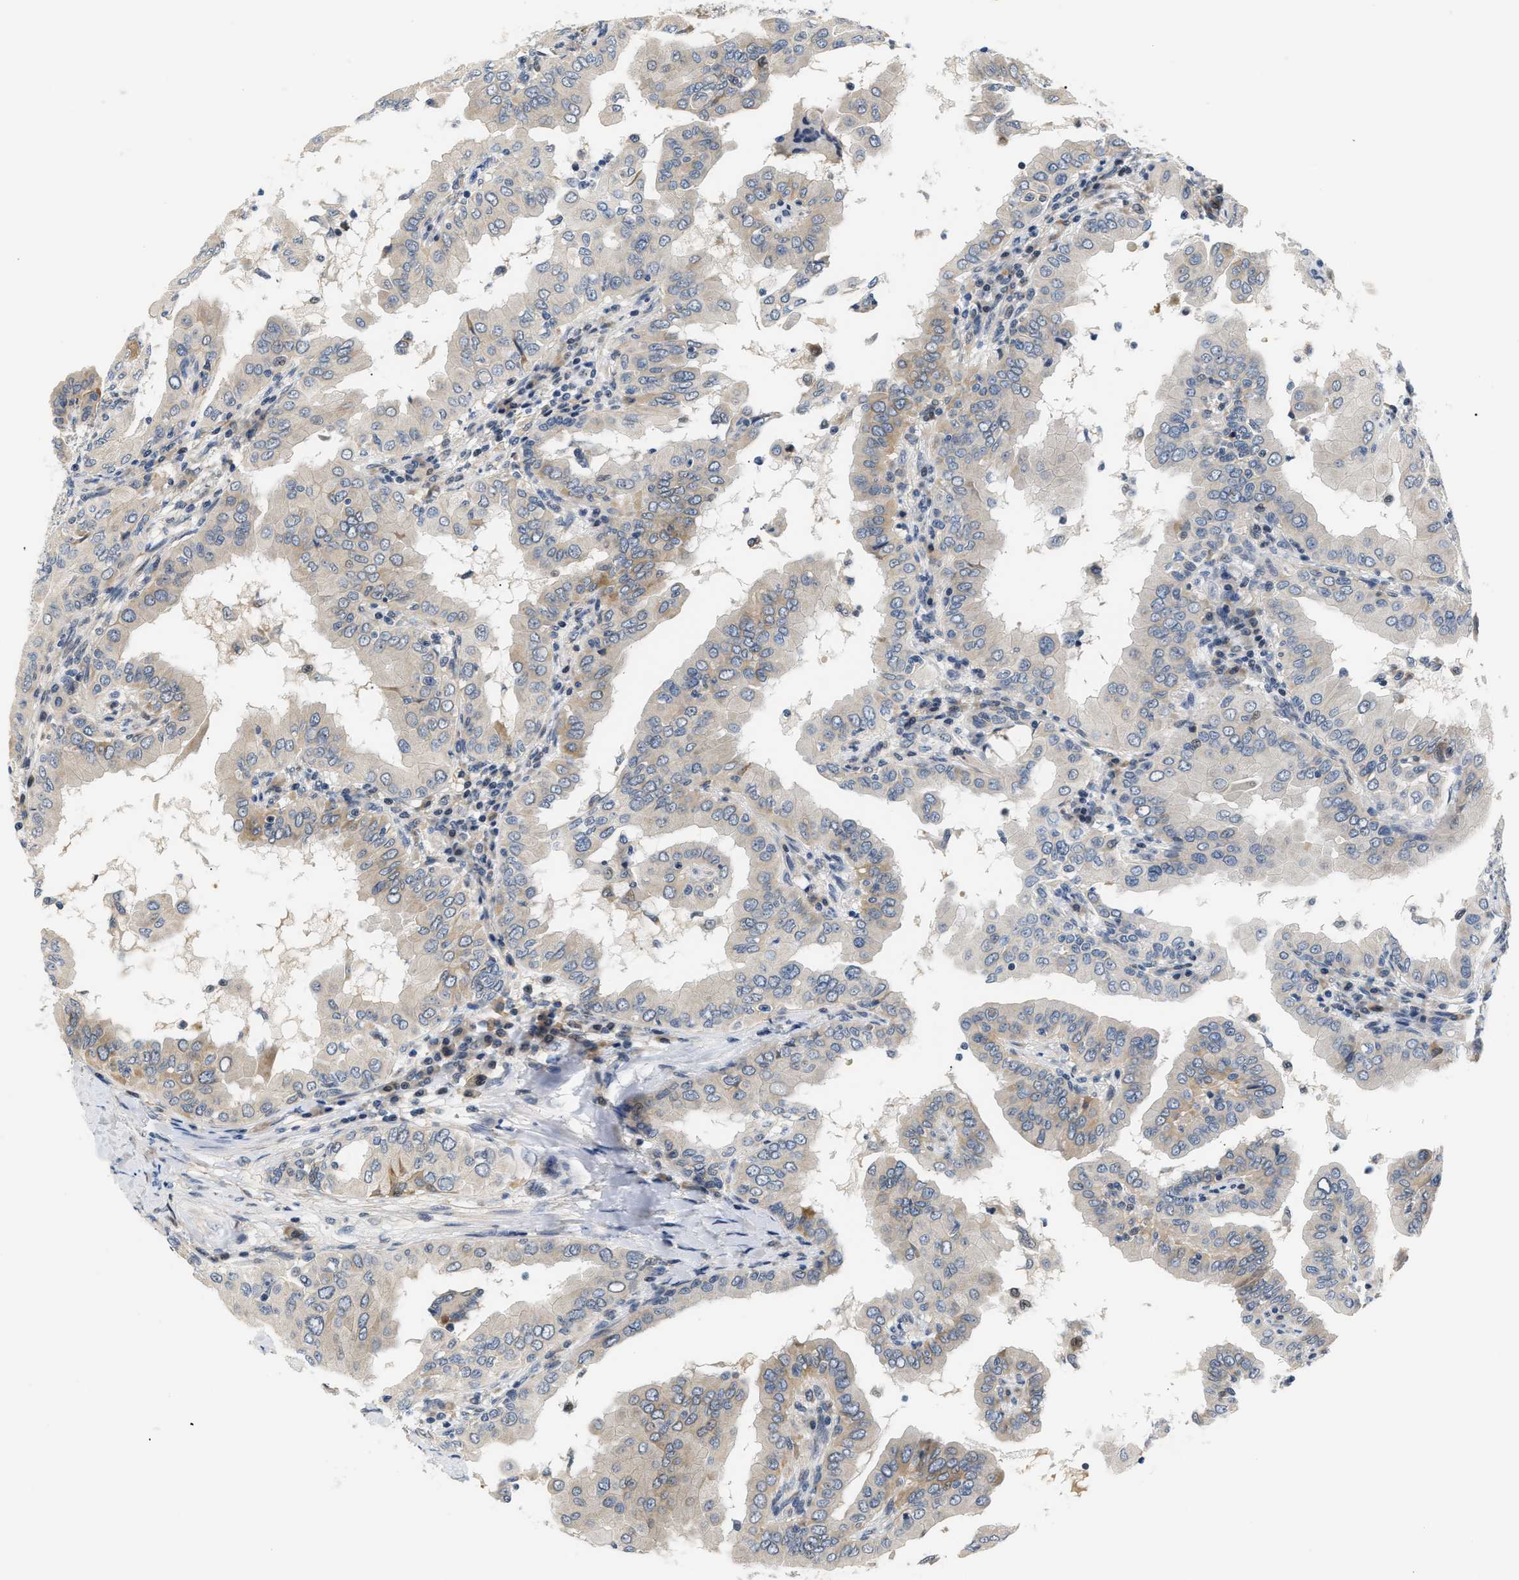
{"staining": {"intensity": "moderate", "quantity": "<25%", "location": "cytoplasmic/membranous"}, "tissue": "thyroid cancer", "cell_type": "Tumor cells", "image_type": "cancer", "snomed": [{"axis": "morphology", "description": "Papillary adenocarcinoma, NOS"}, {"axis": "topography", "description": "Thyroid gland"}], "caption": "Papillary adenocarcinoma (thyroid) stained with DAB immunohistochemistry (IHC) demonstrates low levels of moderate cytoplasmic/membranous positivity in approximately <25% of tumor cells.", "gene": "TNIP2", "patient": {"sex": "male", "age": 33}}